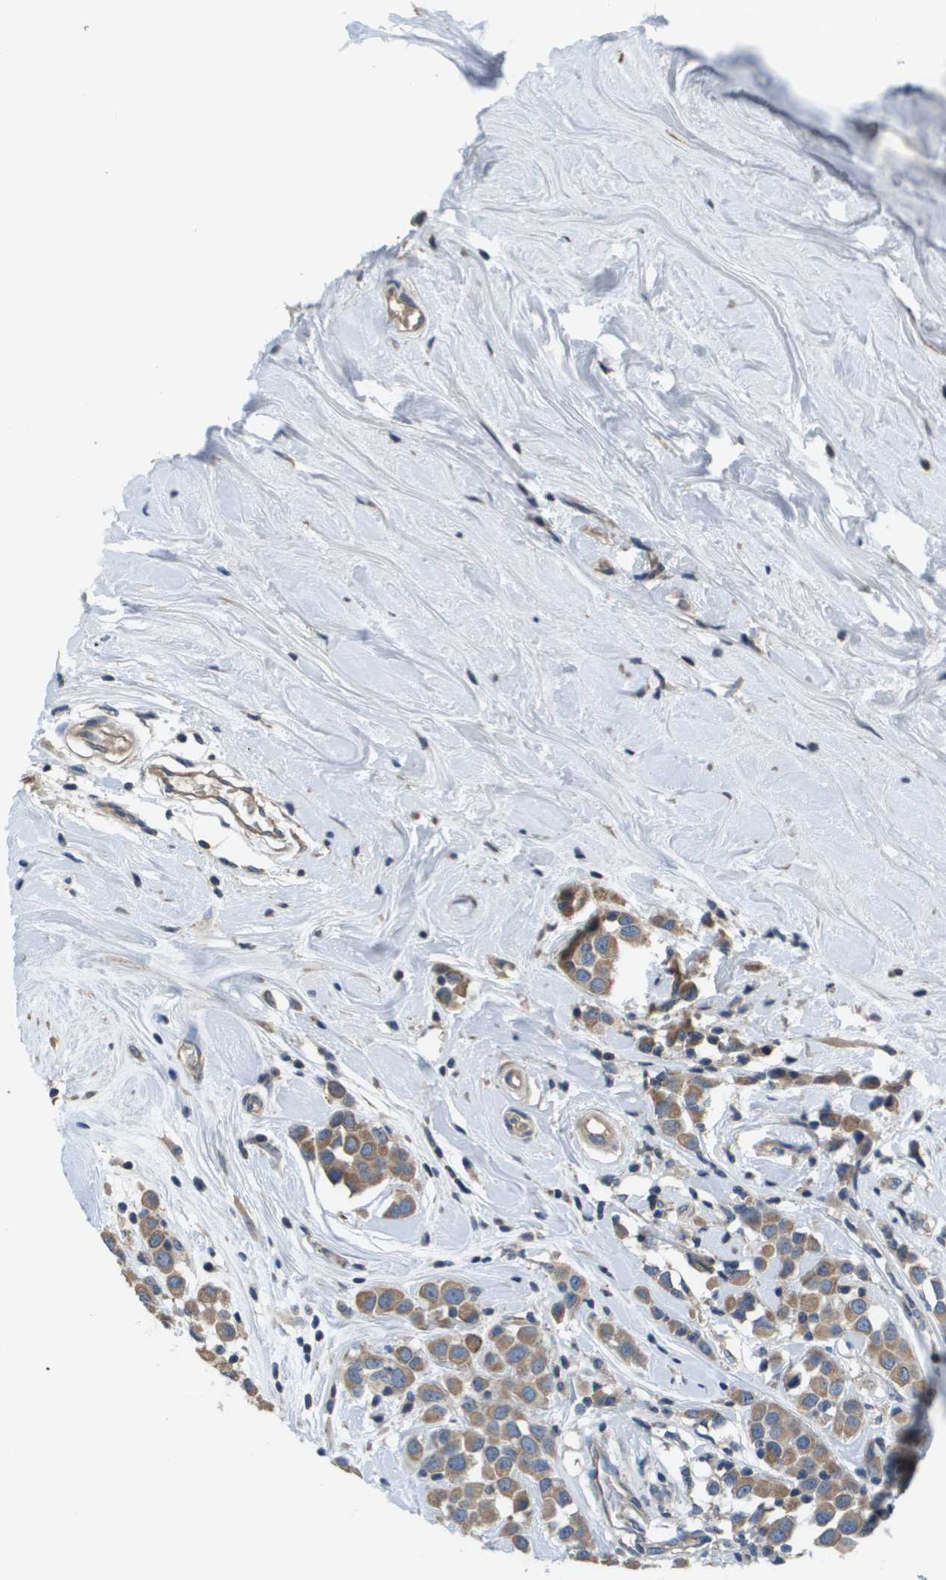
{"staining": {"intensity": "moderate", "quantity": ">75%", "location": "cytoplasmic/membranous"}, "tissue": "breast cancer", "cell_type": "Tumor cells", "image_type": "cancer", "snomed": [{"axis": "morphology", "description": "Duct carcinoma"}, {"axis": "topography", "description": "Breast"}], "caption": "IHC micrograph of neoplastic tissue: human breast cancer (infiltrating ductal carcinoma) stained using immunohistochemistry (IHC) reveals medium levels of moderate protein expression localized specifically in the cytoplasmic/membranous of tumor cells, appearing as a cytoplasmic/membranous brown color.", "gene": "KRT23", "patient": {"sex": "female", "age": 61}}